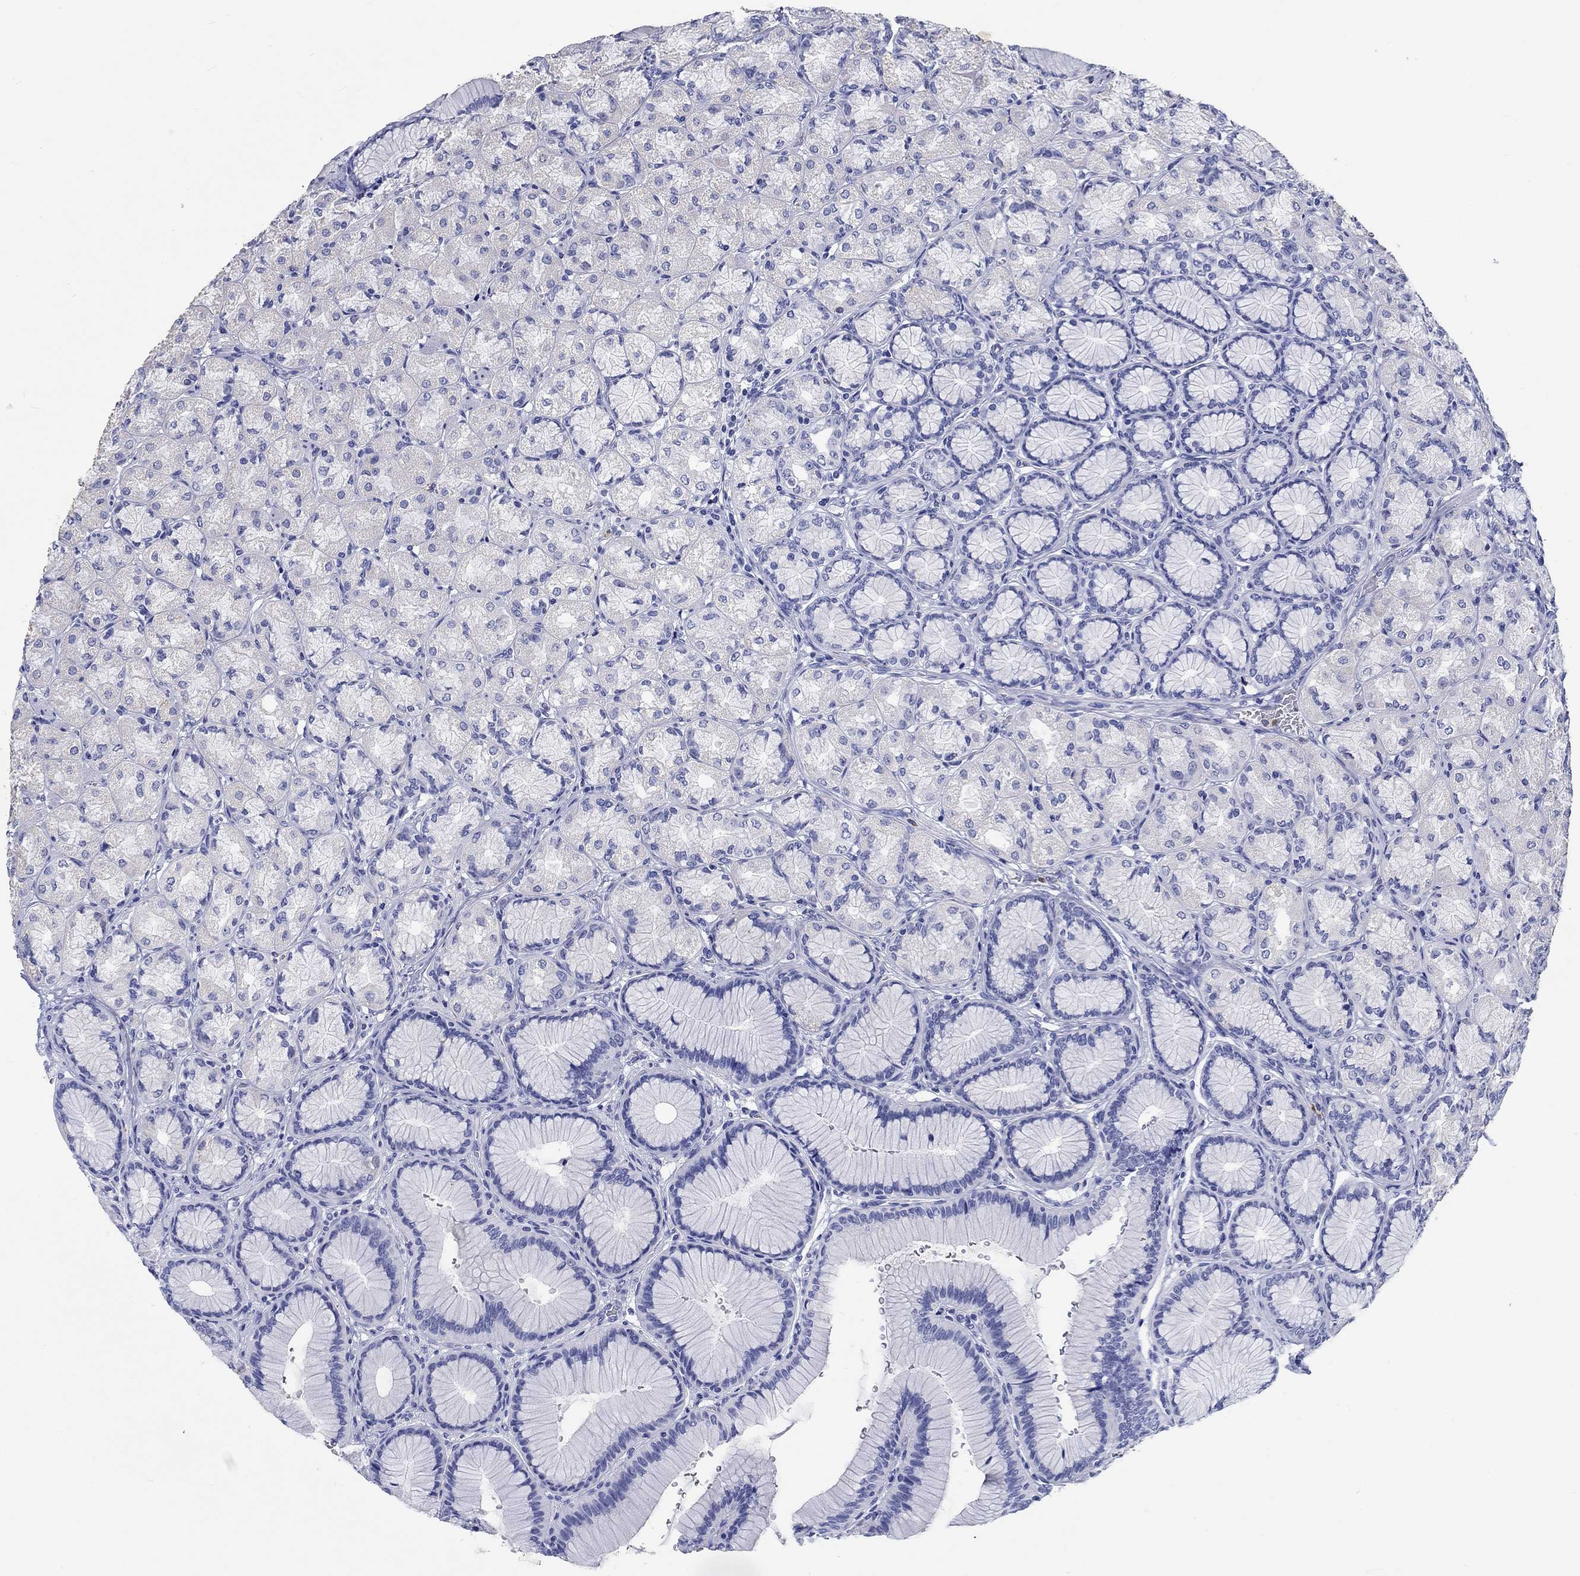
{"staining": {"intensity": "negative", "quantity": "none", "location": "none"}, "tissue": "stomach", "cell_type": "Glandular cells", "image_type": "normal", "snomed": [{"axis": "morphology", "description": "Normal tissue, NOS"}, {"axis": "morphology", "description": "Adenocarcinoma, NOS"}, {"axis": "morphology", "description": "Adenocarcinoma, High grade"}, {"axis": "topography", "description": "Stomach, upper"}, {"axis": "topography", "description": "Stomach"}], "caption": "Protein analysis of normal stomach displays no significant expression in glandular cells.", "gene": "EPX", "patient": {"sex": "female", "age": 65}}